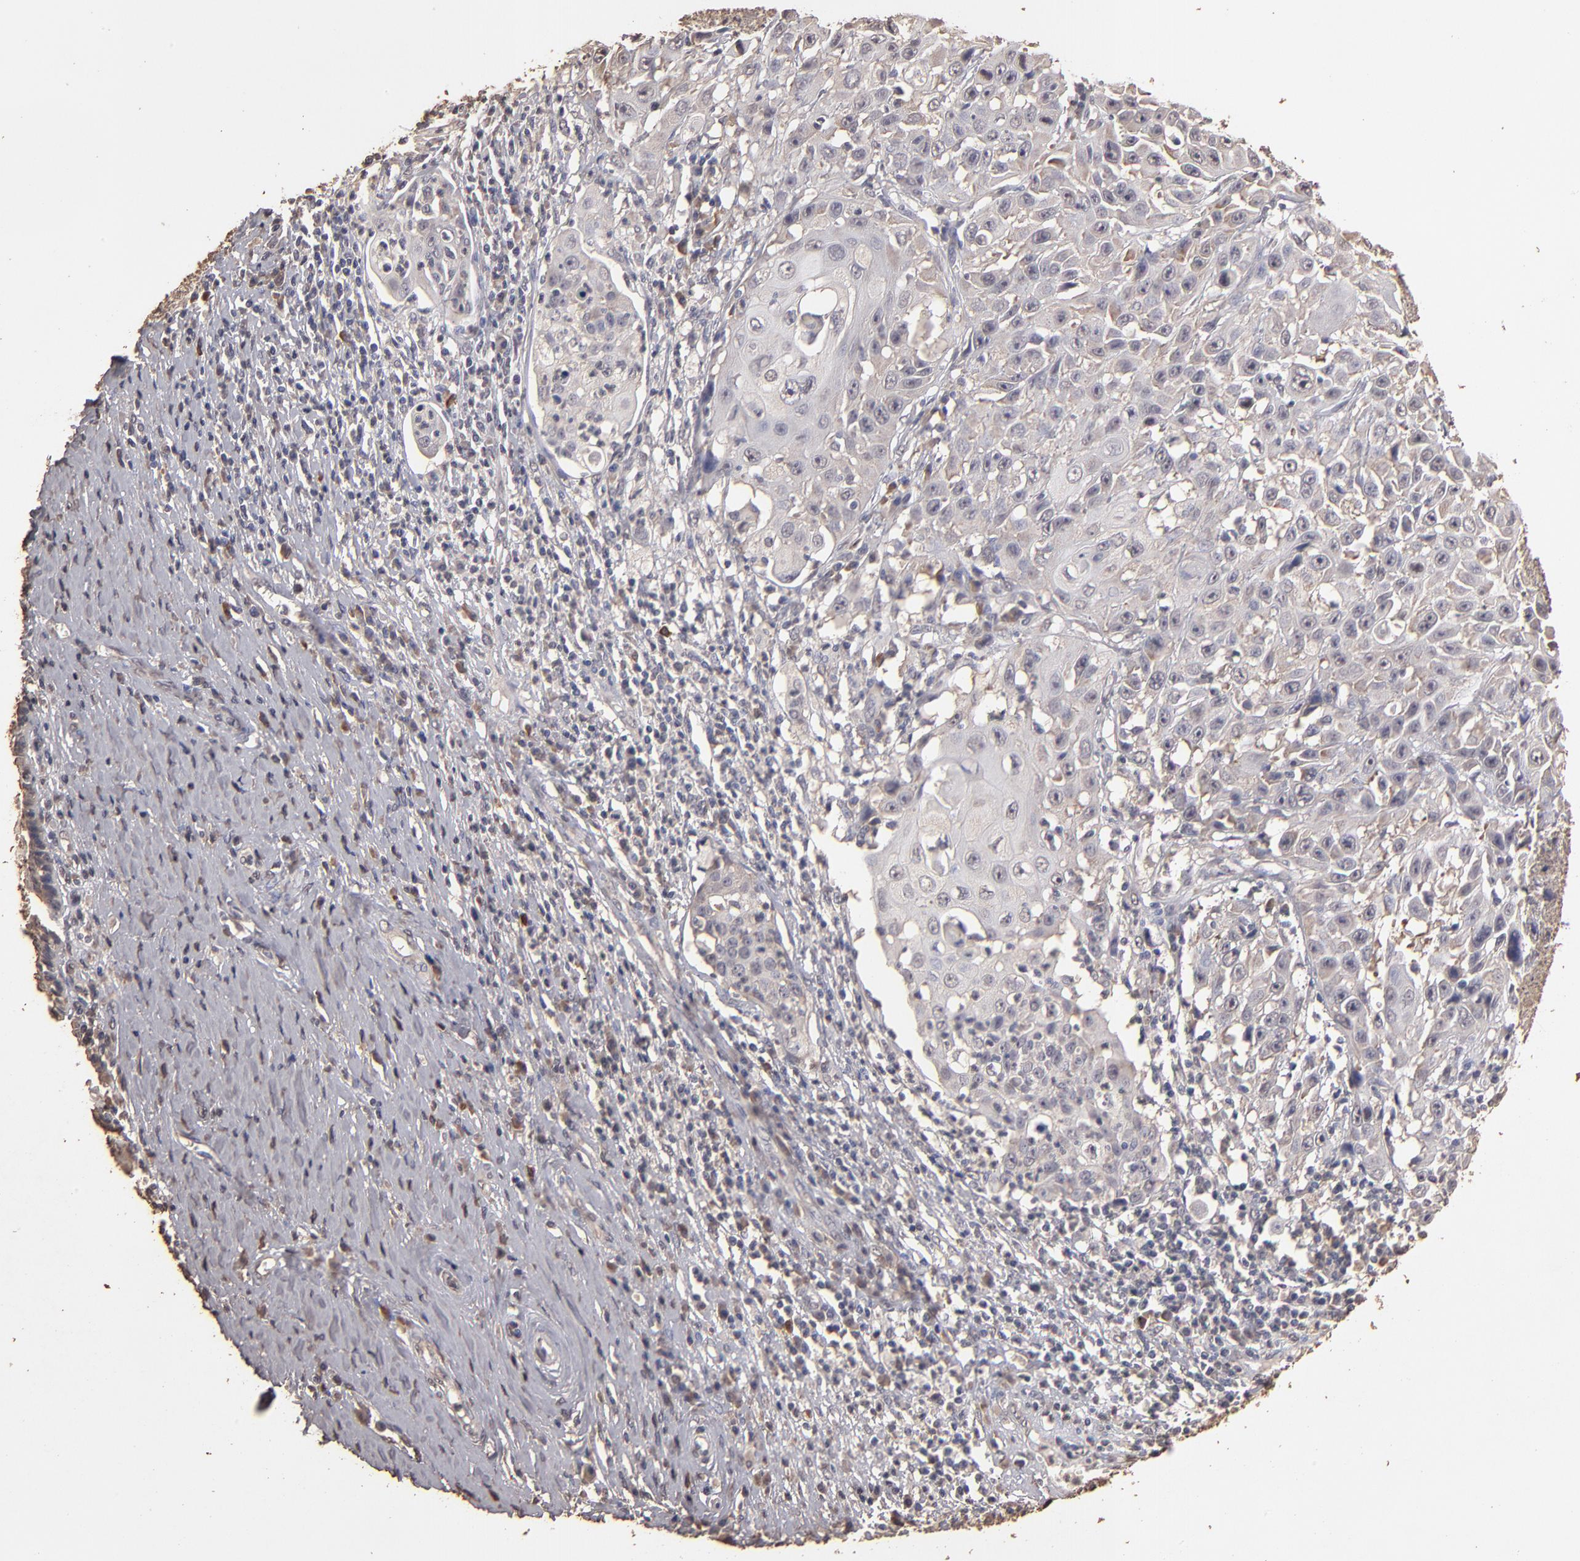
{"staining": {"intensity": "weak", "quantity": "25%-75%", "location": "cytoplasmic/membranous"}, "tissue": "cervical cancer", "cell_type": "Tumor cells", "image_type": "cancer", "snomed": [{"axis": "morphology", "description": "Squamous cell carcinoma, NOS"}, {"axis": "topography", "description": "Cervix"}], "caption": "Protein expression analysis of human cervical cancer (squamous cell carcinoma) reveals weak cytoplasmic/membranous expression in about 25%-75% of tumor cells. Using DAB (brown) and hematoxylin (blue) stains, captured at high magnification using brightfield microscopy.", "gene": "OPHN1", "patient": {"sex": "female", "age": 39}}